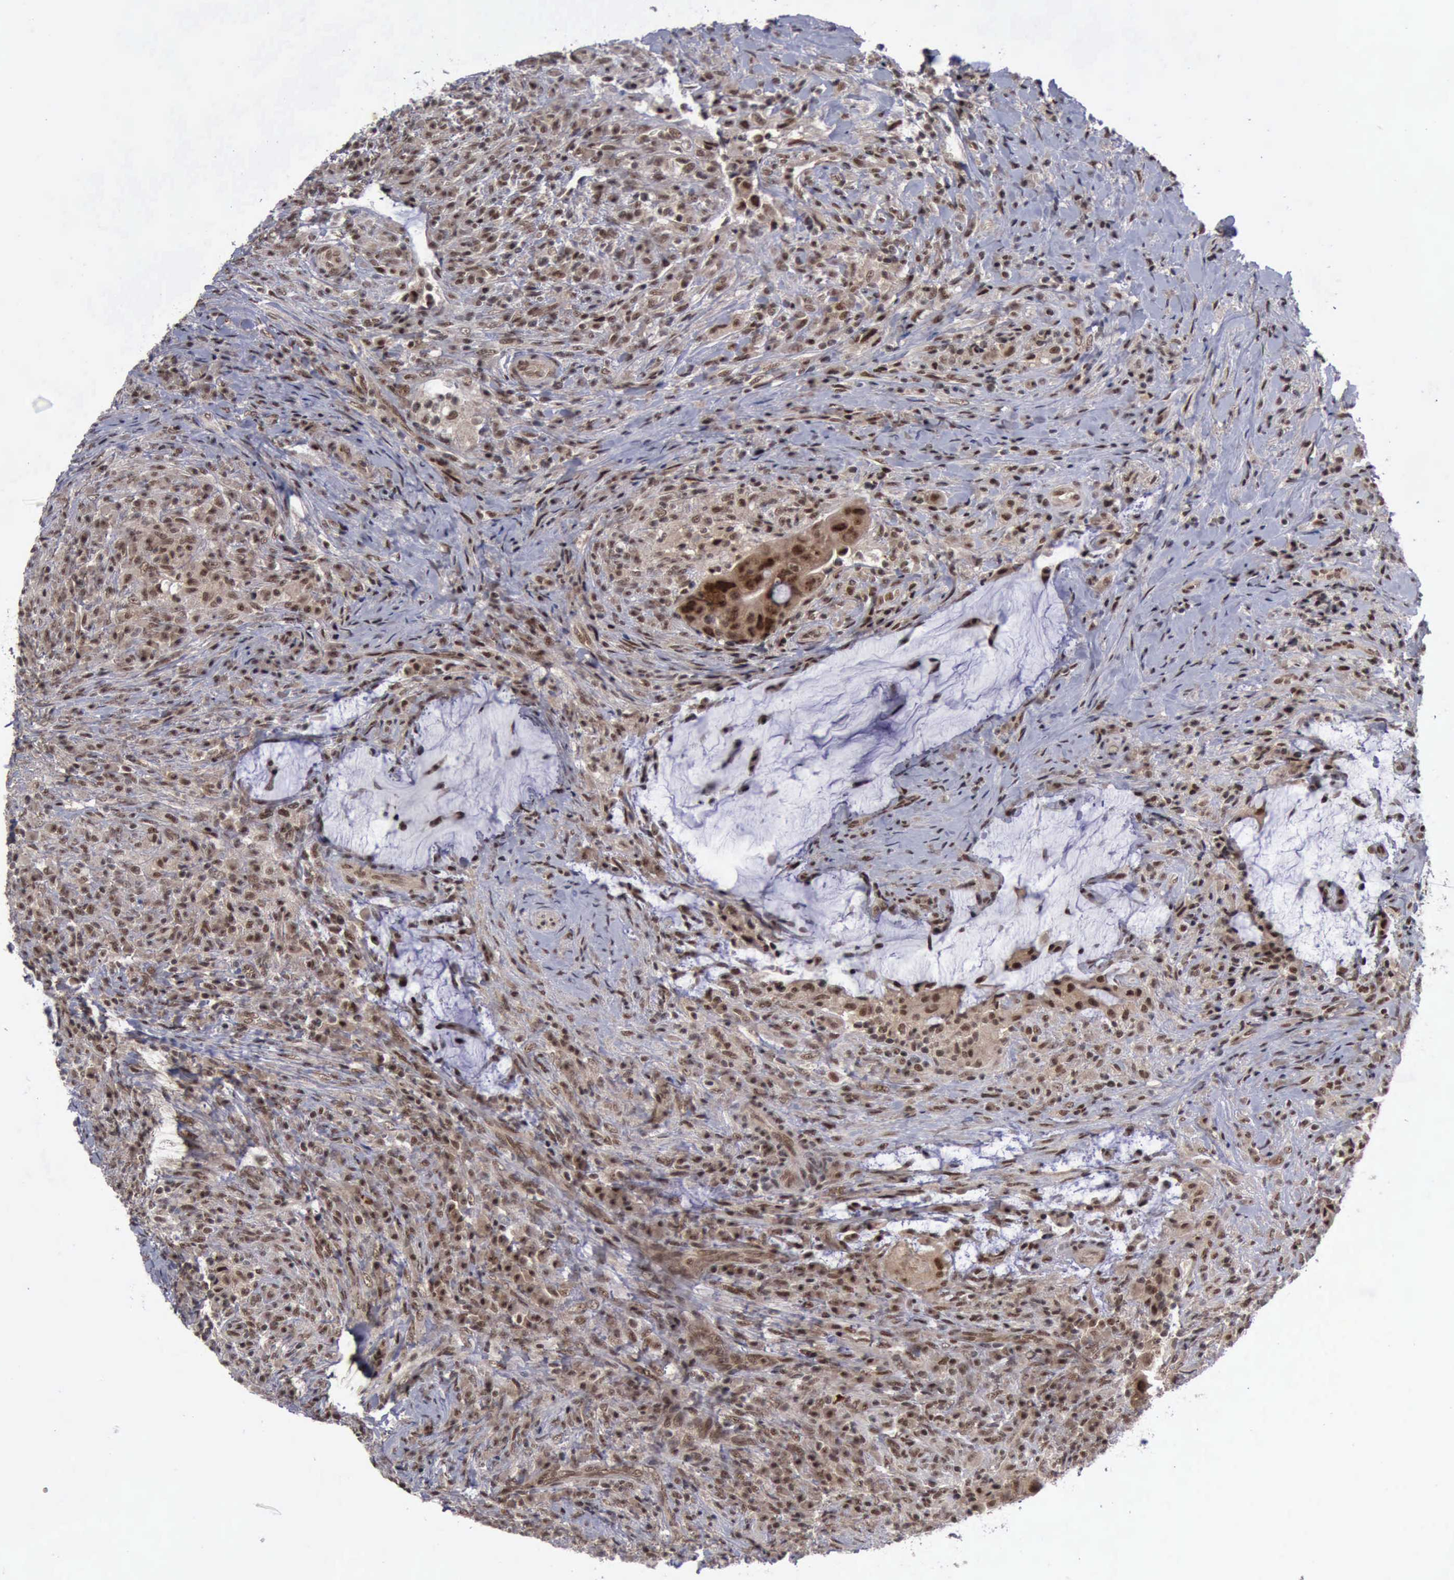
{"staining": {"intensity": "moderate", "quantity": ">75%", "location": "cytoplasmic/membranous,nuclear"}, "tissue": "colorectal cancer", "cell_type": "Tumor cells", "image_type": "cancer", "snomed": [{"axis": "morphology", "description": "Adenocarcinoma, NOS"}, {"axis": "topography", "description": "Rectum"}], "caption": "Immunohistochemical staining of colorectal cancer shows medium levels of moderate cytoplasmic/membranous and nuclear expression in approximately >75% of tumor cells.", "gene": "ATM", "patient": {"sex": "female", "age": 71}}